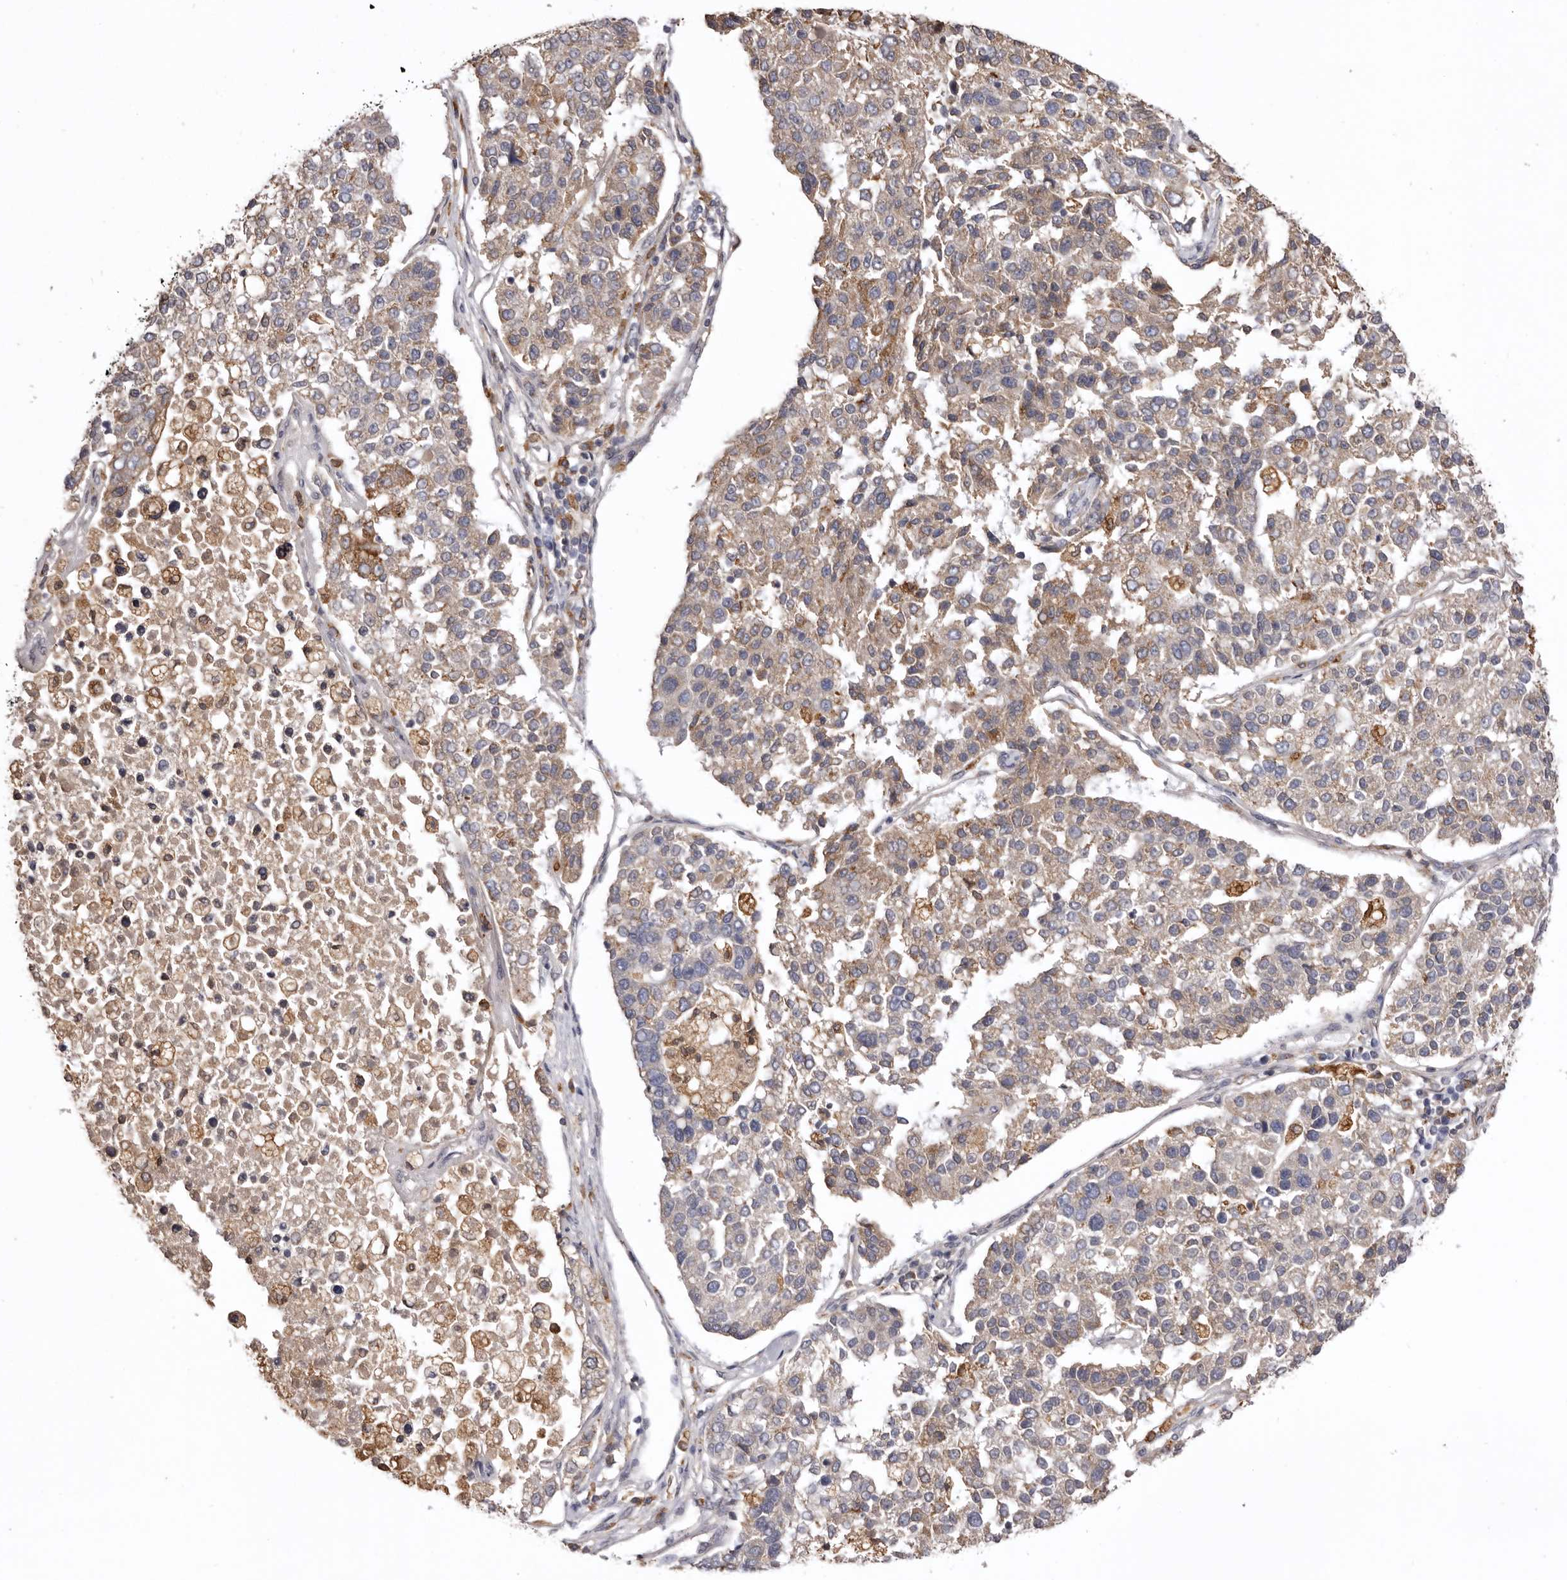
{"staining": {"intensity": "weak", "quantity": "25%-75%", "location": "cytoplasmic/membranous"}, "tissue": "pancreatic cancer", "cell_type": "Tumor cells", "image_type": "cancer", "snomed": [{"axis": "morphology", "description": "Adenocarcinoma, NOS"}, {"axis": "topography", "description": "Pancreas"}], "caption": "Immunohistochemistry photomicrograph of neoplastic tissue: human adenocarcinoma (pancreatic) stained using immunohistochemistry (IHC) demonstrates low levels of weak protein expression localized specifically in the cytoplasmic/membranous of tumor cells, appearing as a cytoplasmic/membranous brown color.", "gene": "INKA2", "patient": {"sex": "female", "age": 61}}